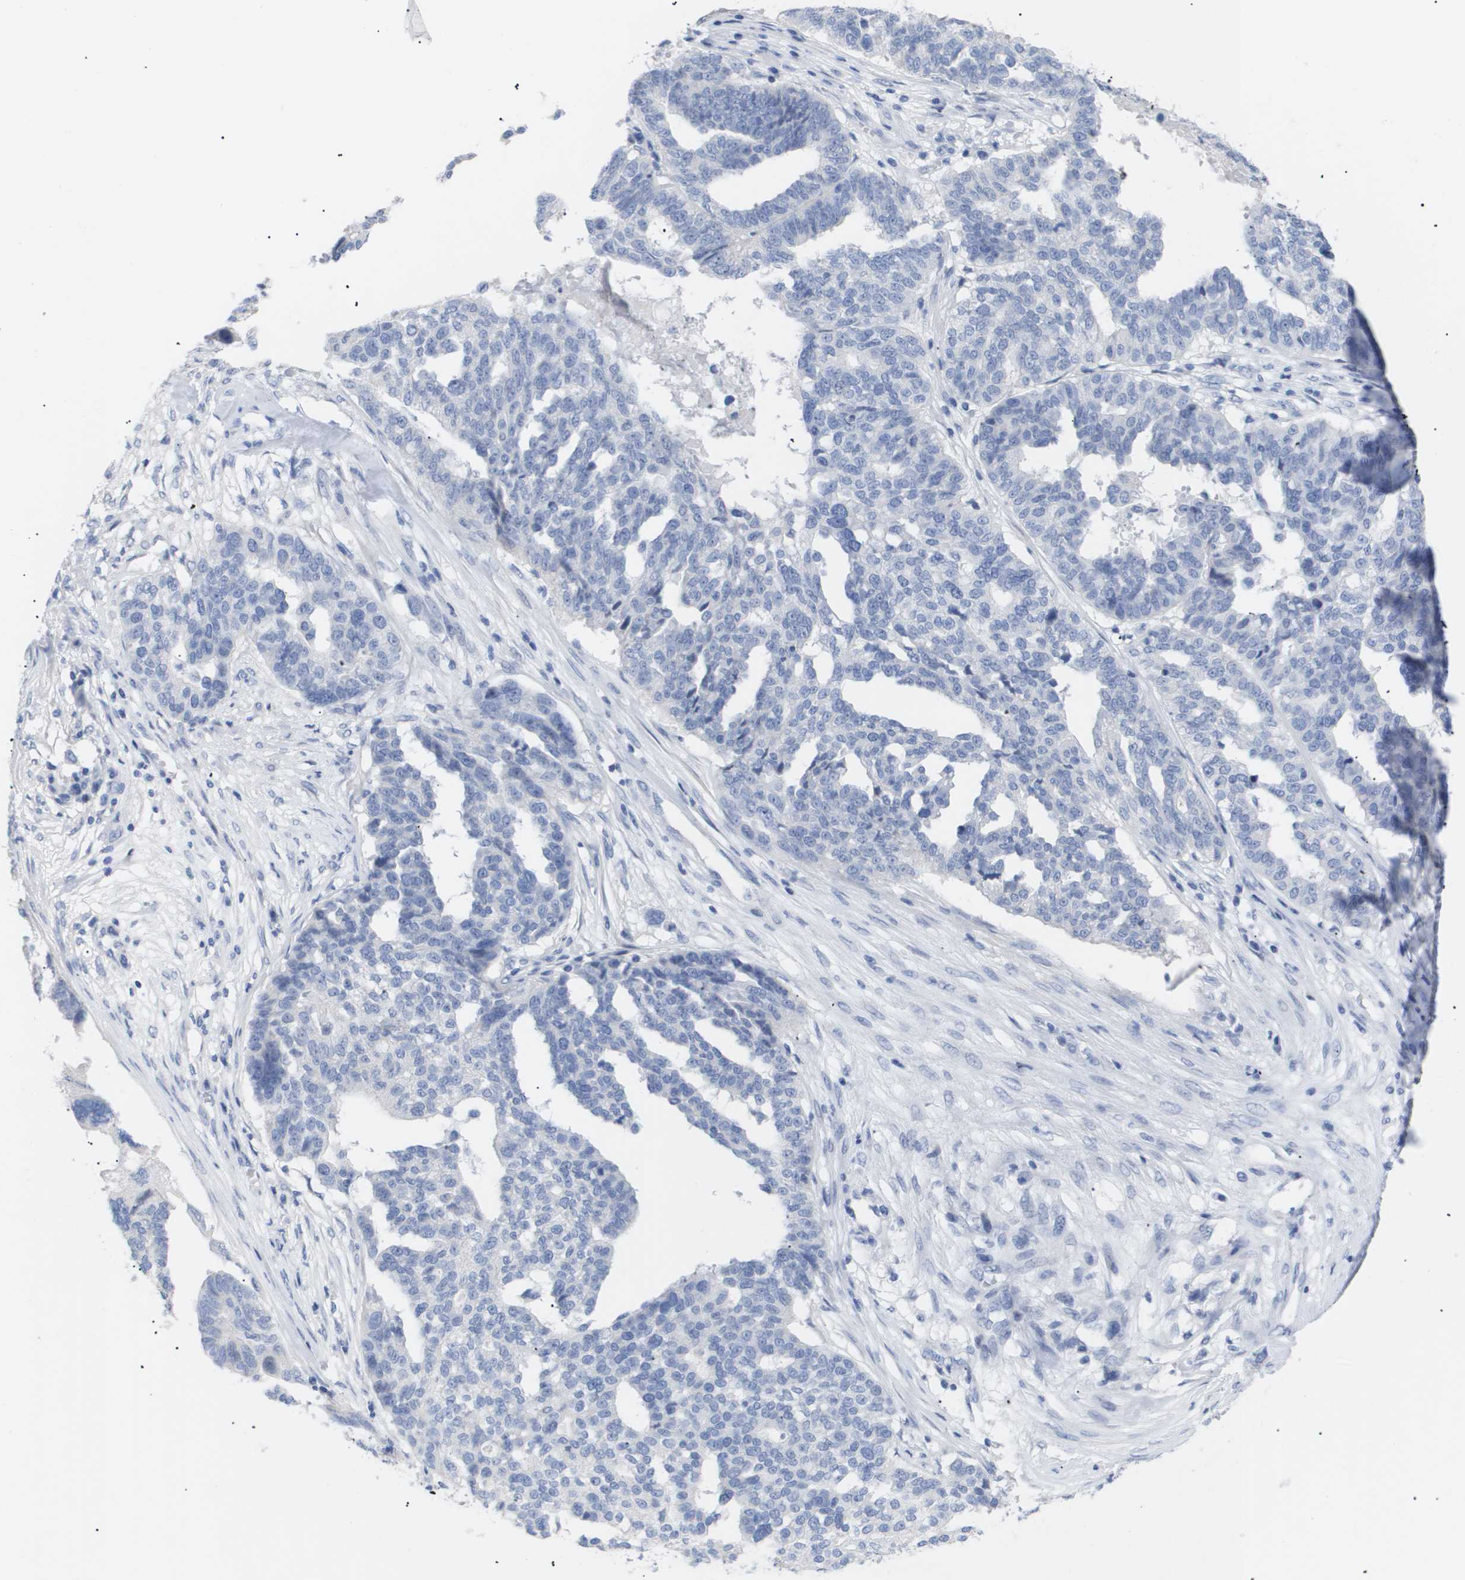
{"staining": {"intensity": "negative", "quantity": "none", "location": "none"}, "tissue": "ovarian cancer", "cell_type": "Tumor cells", "image_type": "cancer", "snomed": [{"axis": "morphology", "description": "Cystadenocarcinoma, serous, NOS"}, {"axis": "topography", "description": "Ovary"}], "caption": "This is a micrograph of IHC staining of ovarian serous cystadenocarcinoma, which shows no expression in tumor cells.", "gene": "CAV3", "patient": {"sex": "female", "age": 59}}